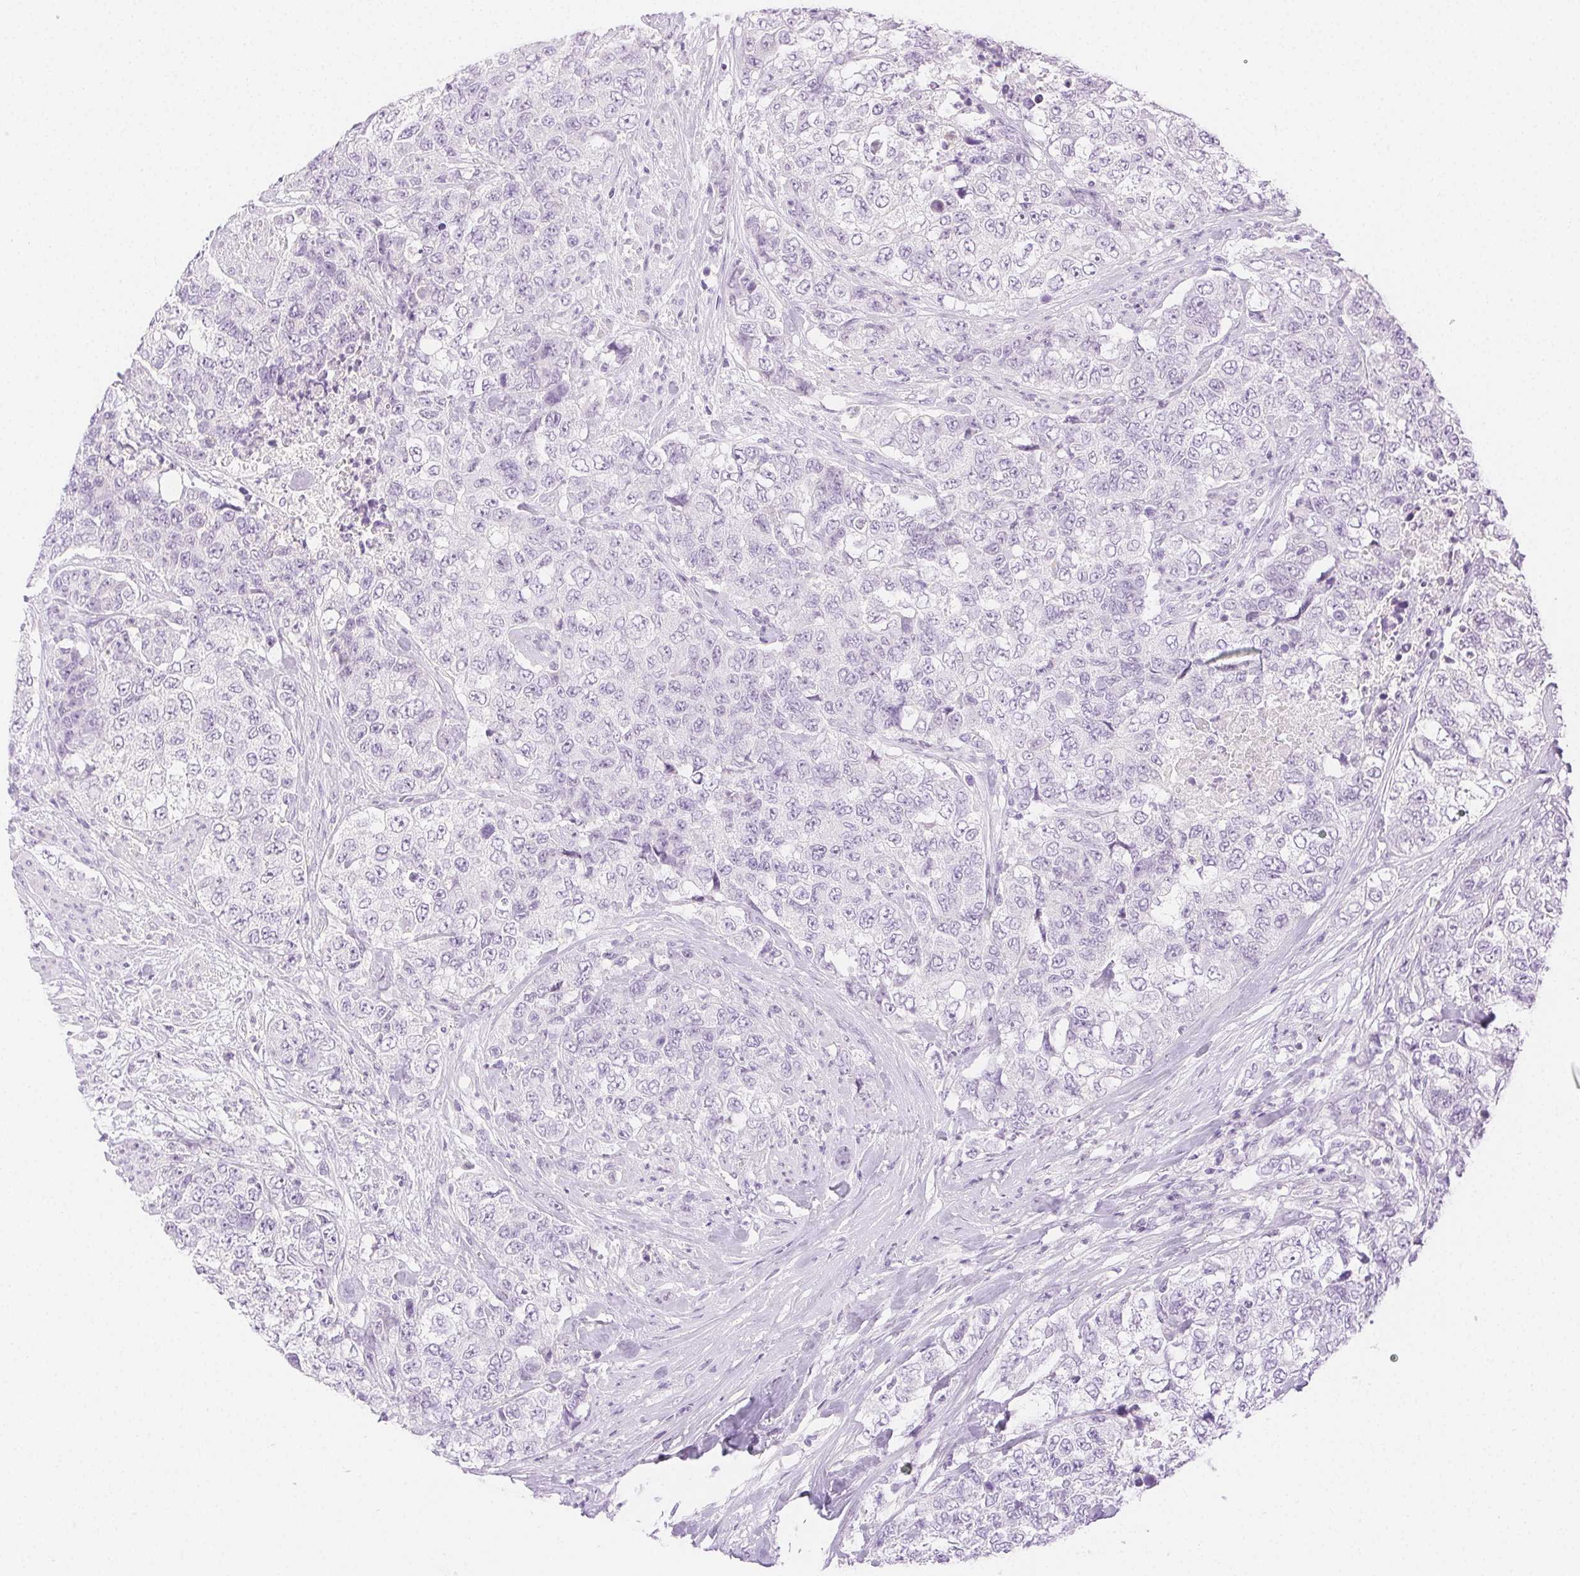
{"staining": {"intensity": "negative", "quantity": "none", "location": "none"}, "tissue": "urothelial cancer", "cell_type": "Tumor cells", "image_type": "cancer", "snomed": [{"axis": "morphology", "description": "Urothelial carcinoma, High grade"}, {"axis": "topography", "description": "Urinary bladder"}], "caption": "A photomicrograph of high-grade urothelial carcinoma stained for a protein displays no brown staining in tumor cells. (IHC, brightfield microscopy, high magnification).", "gene": "SPACA4", "patient": {"sex": "female", "age": 78}}